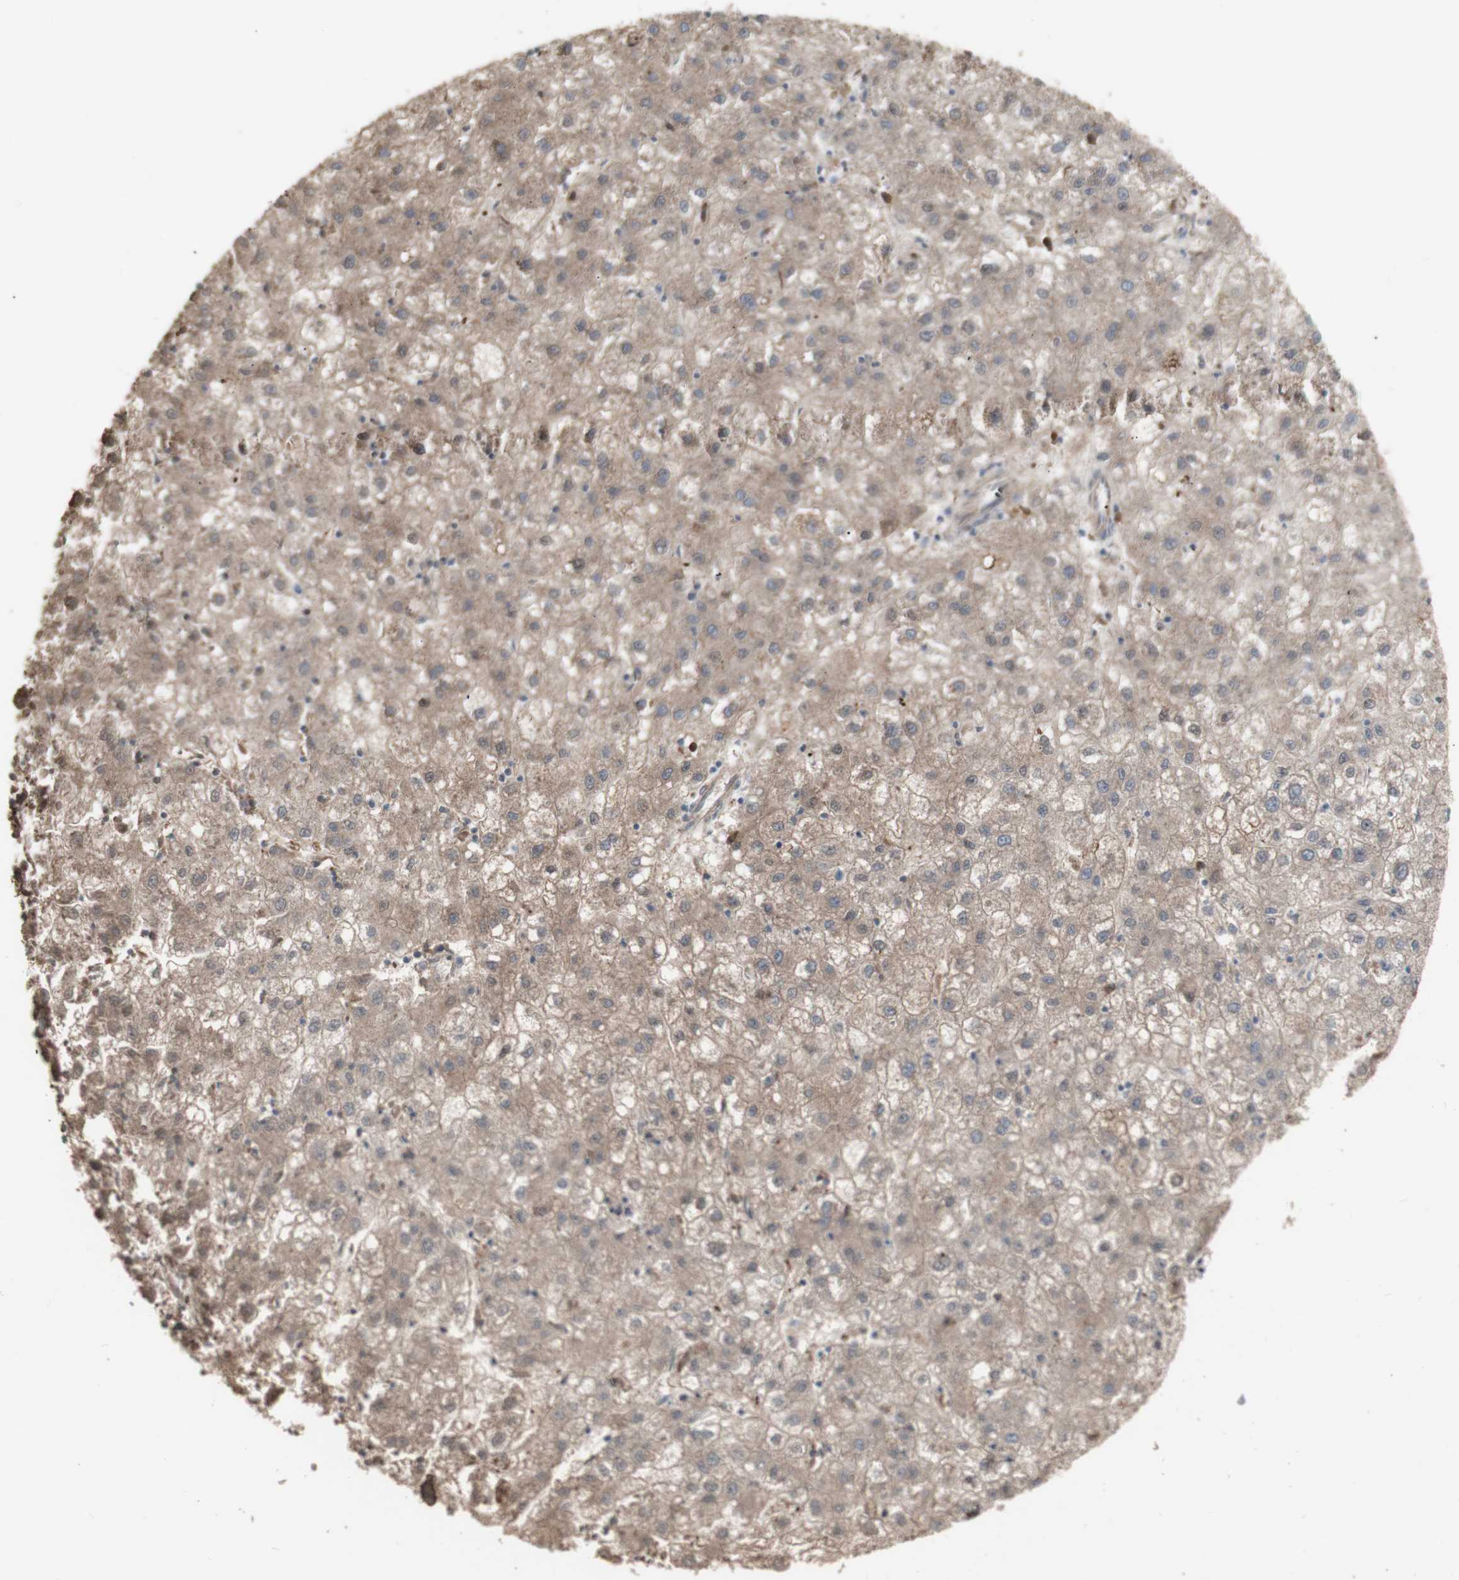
{"staining": {"intensity": "moderate", "quantity": ">75%", "location": "cytoplasmic/membranous"}, "tissue": "liver cancer", "cell_type": "Tumor cells", "image_type": "cancer", "snomed": [{"axis": "morphology", "description": "Carcinoma, Hepatocellular, NOS"}, {"axis": "topography", "description": "Liver"}], "caption": "Protein staining of liver cancer tissue displays moderate cytoplasmic/membranous staining in about >75% of tumor cells.", "gene": "ALOX12", "patient": {"sex": "male", "age": 72}}